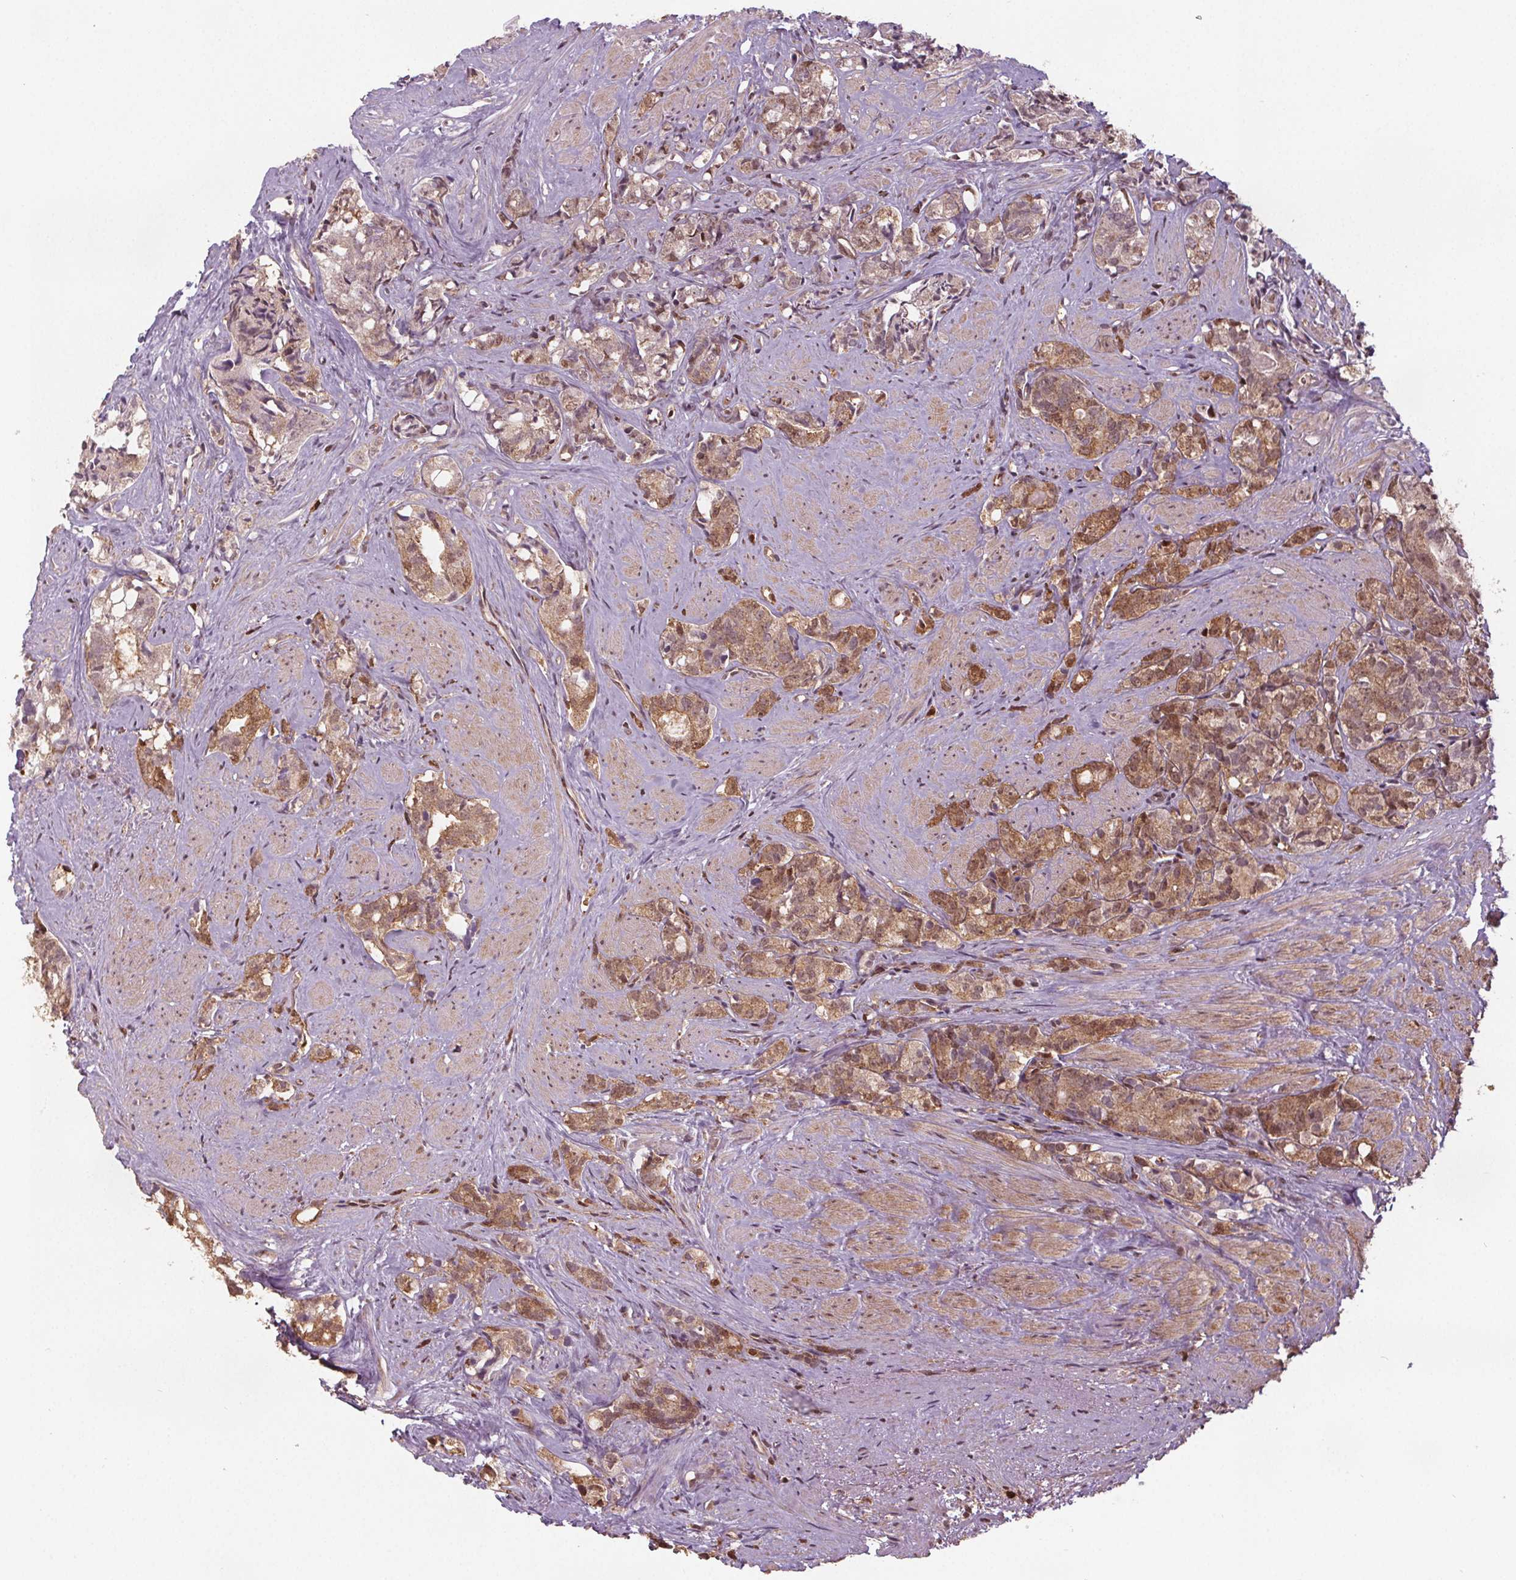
{"staining": {"intensity": "moderate", "quantity": "25%-75%", "location": "cytoplasmic/membranous,nuclear"}, "tissue": "prostate cancer", "cell_type": "Tumor cells", "image_type": "cancer", "snomed": [{"axis": "morphology", "description": "Adenocarcinoma, High grade"}, {"axis": "topography", "description": "Prostate"}], "caption": "A medium amount of moderate cytoplasmic/membranous and nuclear expression is identified in approximately 25%-75% of tumor cells in prostate high-grade adenocarcinoma tissue.", "gene": "ENO1", "patient": {"sex": "male", "age": 75}}